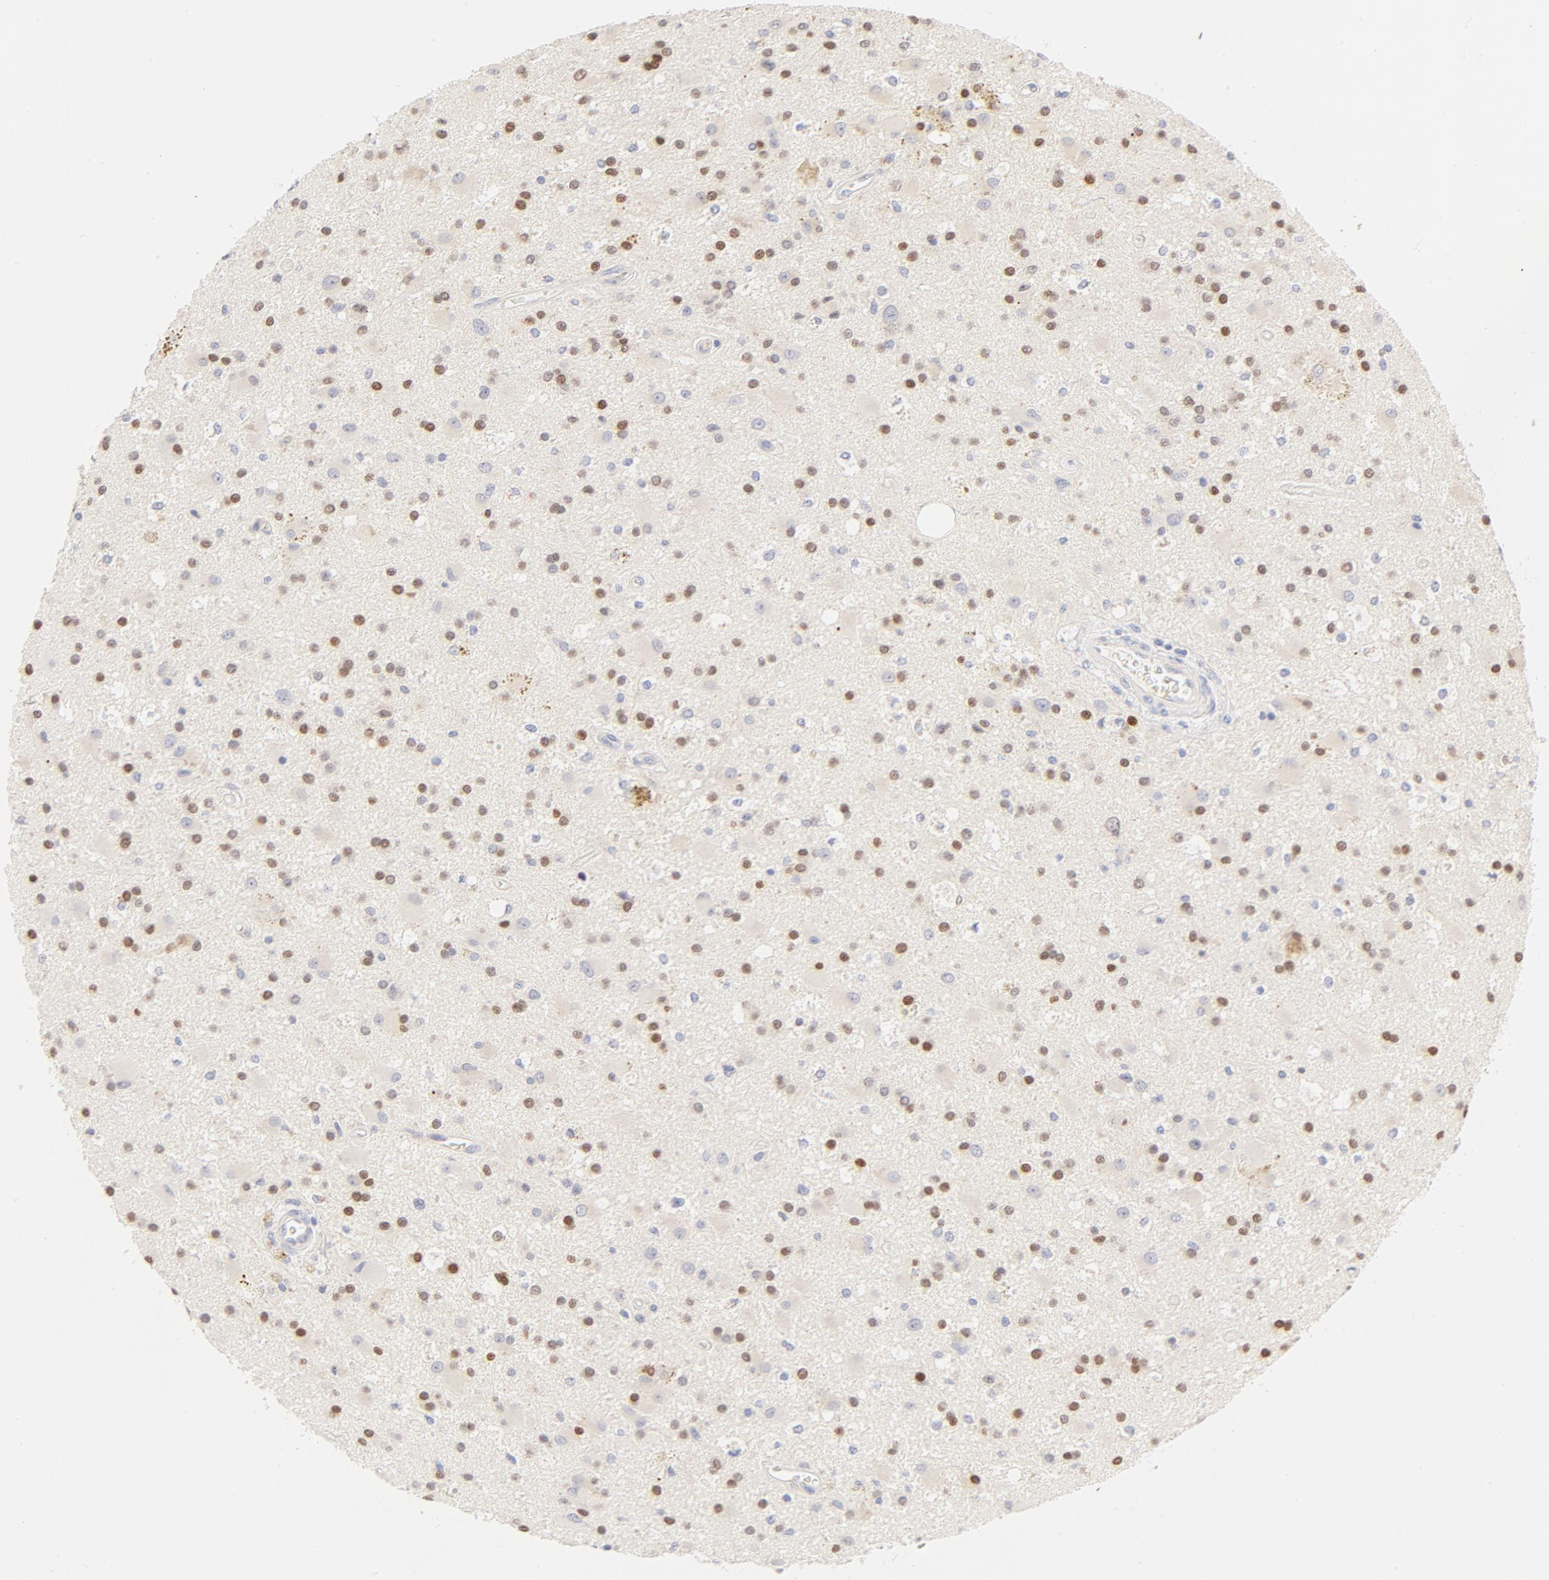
{"staining": {"intensity": "weak", "quantity": "25%-75%", "location": "cytoplasmic/membranous,nuclear"}, "tissue": "glioma", "cell_type": "Tumor cells", "image_type": "cancer", "snomed": [{"axis": "morphology", "description": "Glioma, malignant, Low grade"}, {"axis": "topography", "description": "Brain"}], "caption": "This is an image of immunohistochemistry (IHC) staining of low-grade glioma (malignant), which shows weak positivity in the cytoplasmic/membranous and nuclear of tumor cells.", "gene": "NKX2-2", "patient": {"sex": "male", "age": 58}}